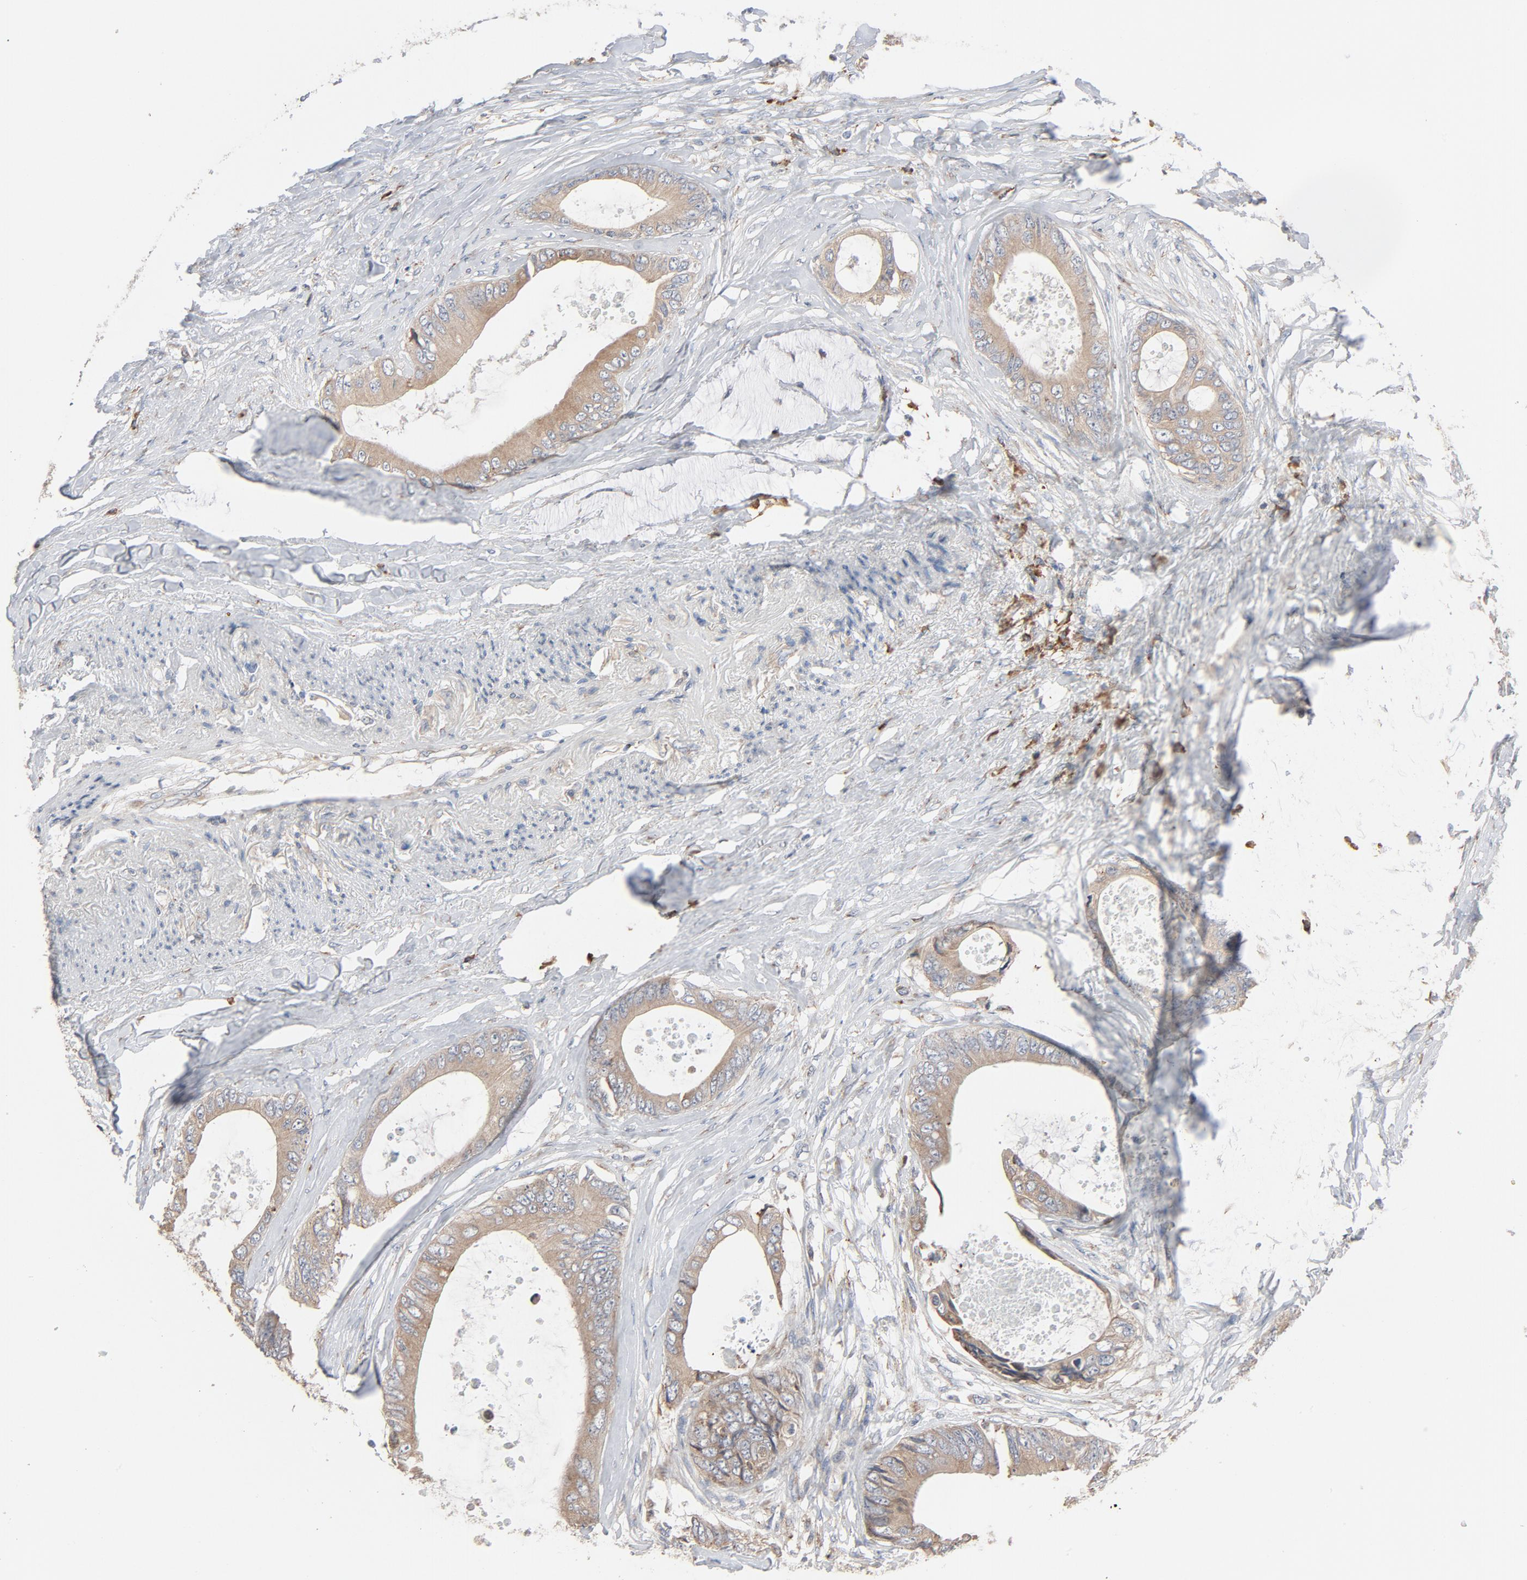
{"staining": {"intensity": "weak", "quantity": ">75%", "location": "cytoplasmic/membranous"}, "tissue": "colorectal cancer", "cell_type": "Tumor cells", "image_type": "cancer", "snomed": [{"axis": "morphology", "description": "Normal tissue, NOS"}, {"axis": "morphology", "description": "Adenocarcinoma, NOS"}, {"axis": "topography", "description": "Rectum"}, {"axis": "topography", "description": "Peripheral nerve tissue"}], "caption": "Adenocarcinoma (colorectal) tissue displays weak cytoplasmic/membranous staining in about >75% of tumor cells, visualized by immunohistochemistry. (DAB = brown stain, brightfield microscopy at high magnification).", "gene": "TLR4", "patient": {"sex": "female", "age": 77}}